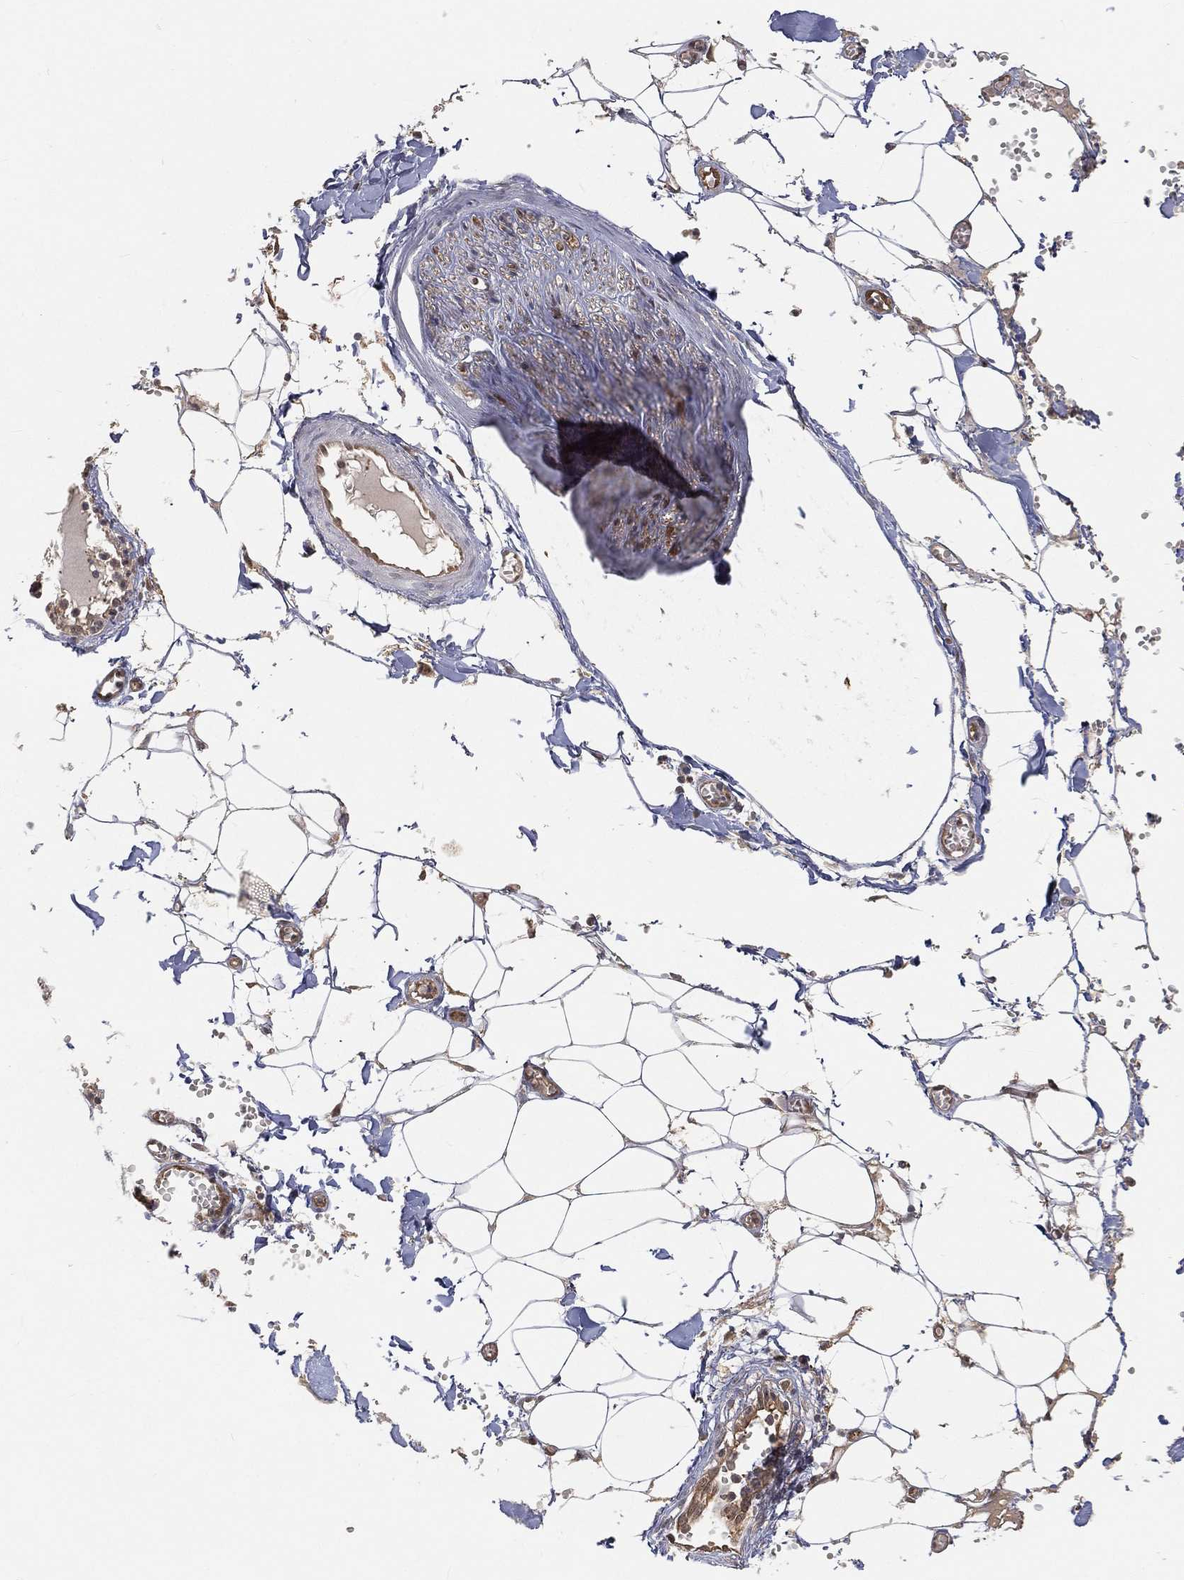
{"staining": {"intensity": "negative", "quantity": "none", "location": "none"}, "tissue": "adipose tissue", "cell_type": "Adipocytes", "image_type": "normal", "snomed": [{"axis": "morphology", "description": "Normal tissue, NOS"}, {"axis": "morphology", "description": "Squamous cell carcinoma, NOS"}, {"axis": "topography", "description": "Cartilage tissue"}, {"axis": "topography", "description": "Lung"}], "caption": "IHC image of benign human adipose tissue stained for a protein (brown), which displays no expression in adipocytes.", "gene": "MAPK1", "patient": {"sex": "male", "age": 66}}